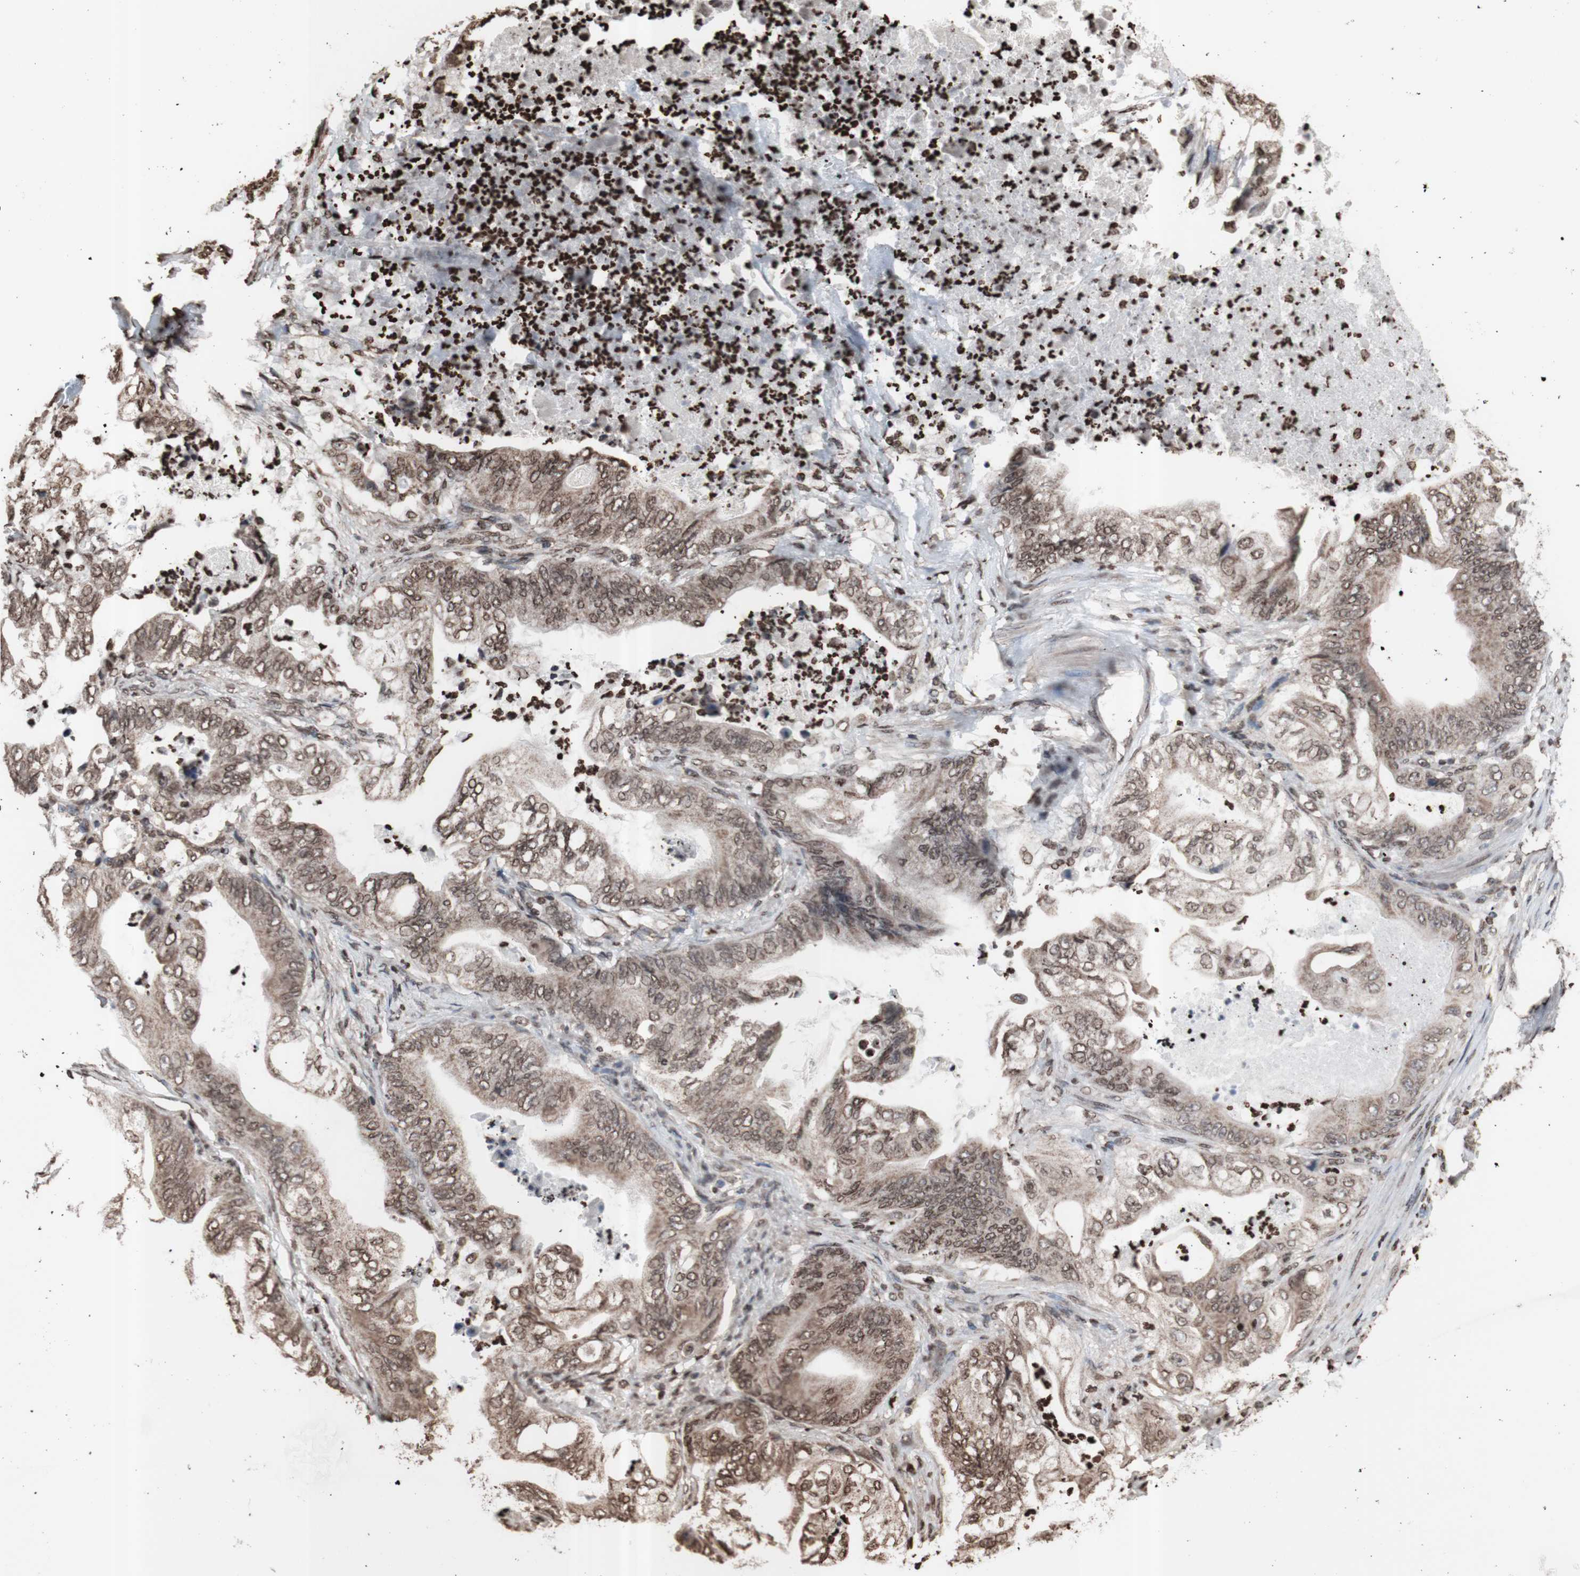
{"staining": {"intensity": "moderate", "quantity": ">75%", "location": "cytoplasmic/membranous,nuclear"}, "tissue": "stomach cancer", "cell_type": "Tumor cells", "image_type": "cancer", "snomed": [{"axis": "morphology", "description": "Adenocarcinoma, NOS"}, {"axis": "topography", "description": "Stomach"}], "caption": "A high-resolution histopathology image shows immunohistochemistry staining of stomach cancer (adenocarcinoma), which exhibits moderate cytoplasmic/membranous and nuclear positivity in approximately >75% of tumor cells.", "gene": "SNAI2", "patient": {"sex": "female", "age": 73}}